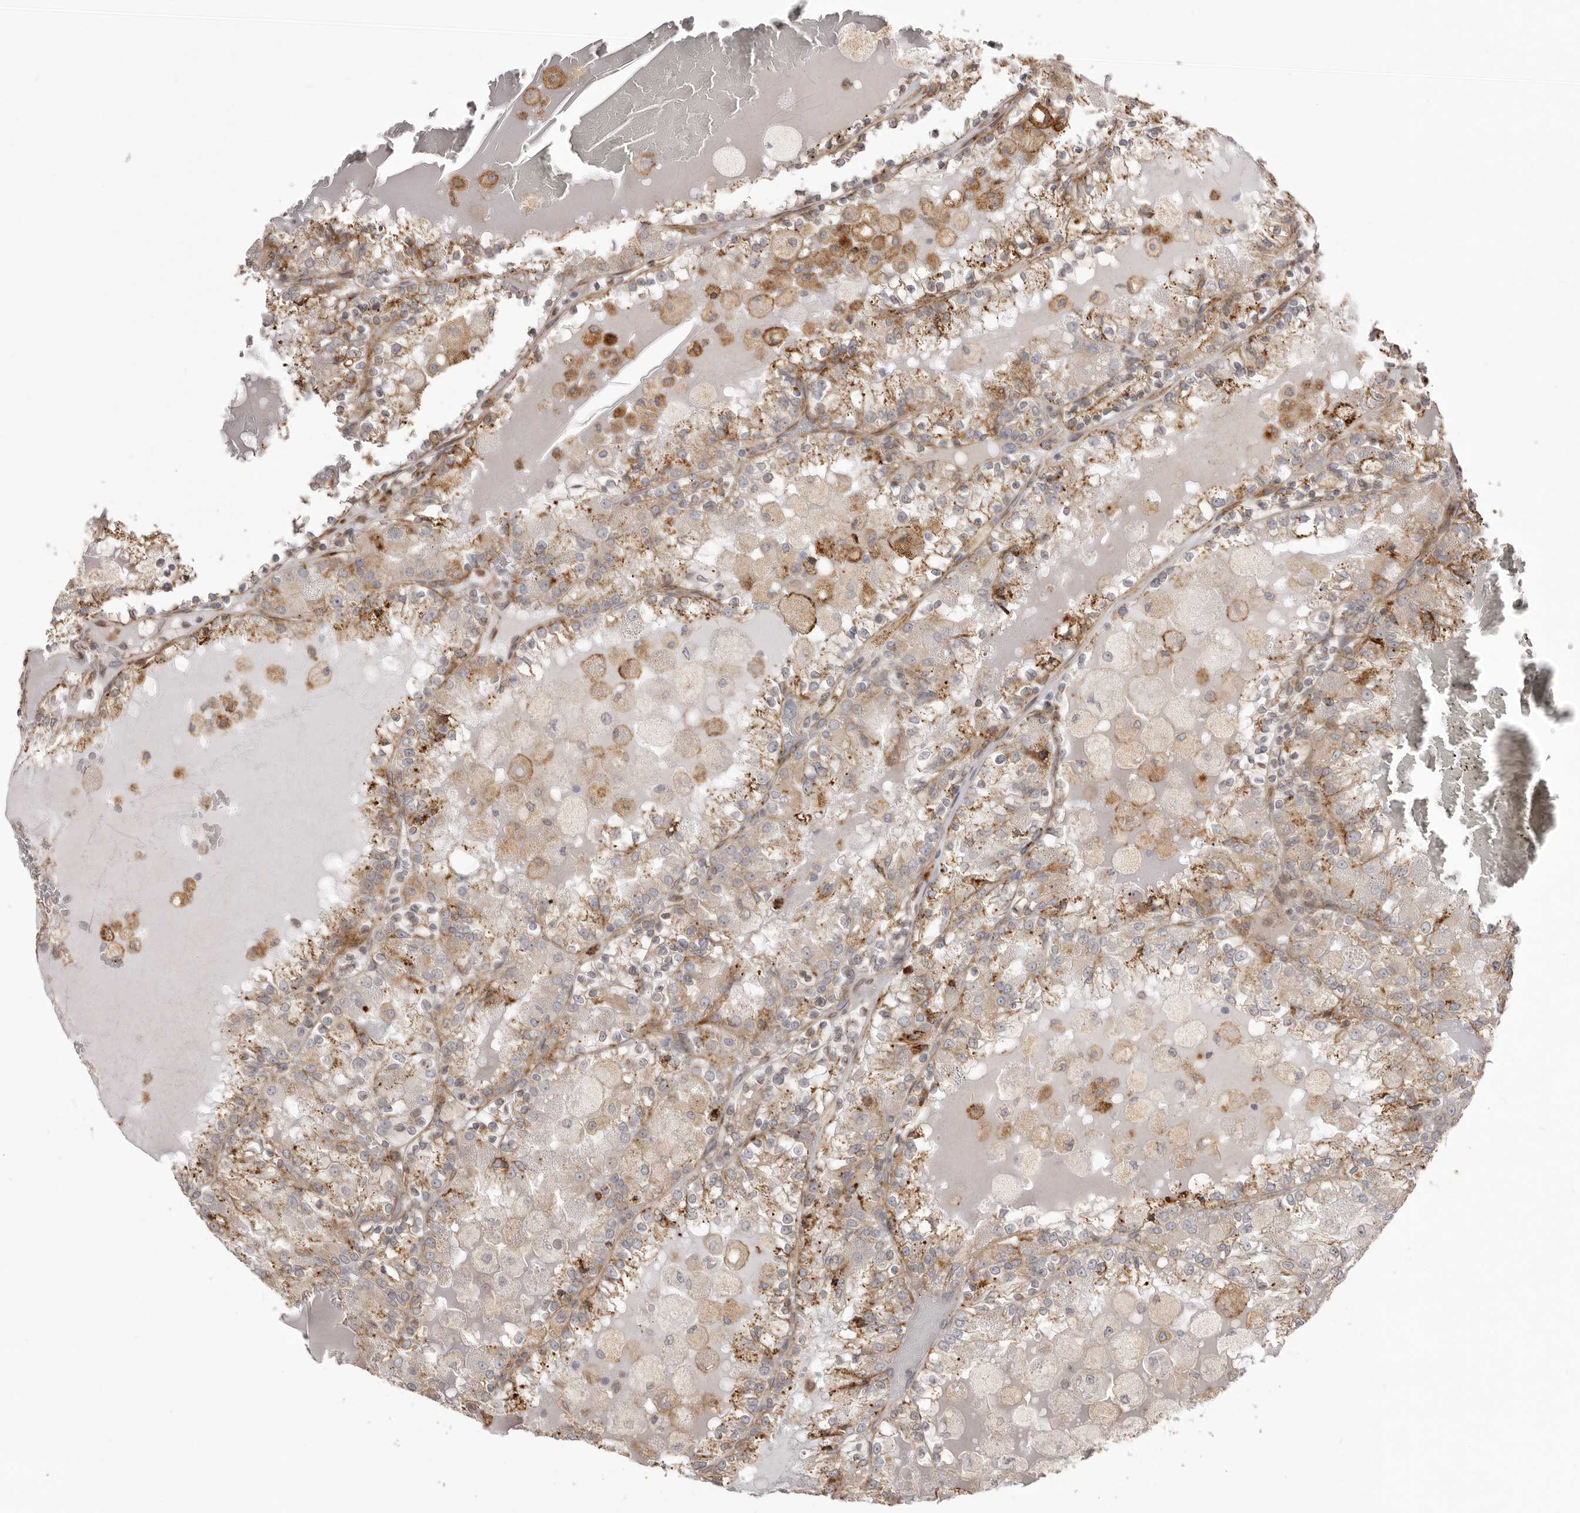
{"staining": {"intensity": "moderate", "quantity": "25%-75%", "location": "cytoplasmic/membranous"}, "tissue": "renal cancer", "cell_type": "Tumor cells", "image_type": "cancer", "snomed": [{"axis": "morphology", "description": "Adenocarcinoma, NOS"}, {"axis": "topography", "description": "Kidney"}], "caption": "Protein staining exhibits moderate cytoplasmic/membranous staining in about 25%-75% of tumor cells in renal cancer. The staining is performed using DAB (3,3'-diaminobenzidine) brown chromogen to label protein expression. The nuclei are counter-stained blue using hematoxylin.", "gene": "NUP43", "patient": {"sex": "female", "age": 56}}